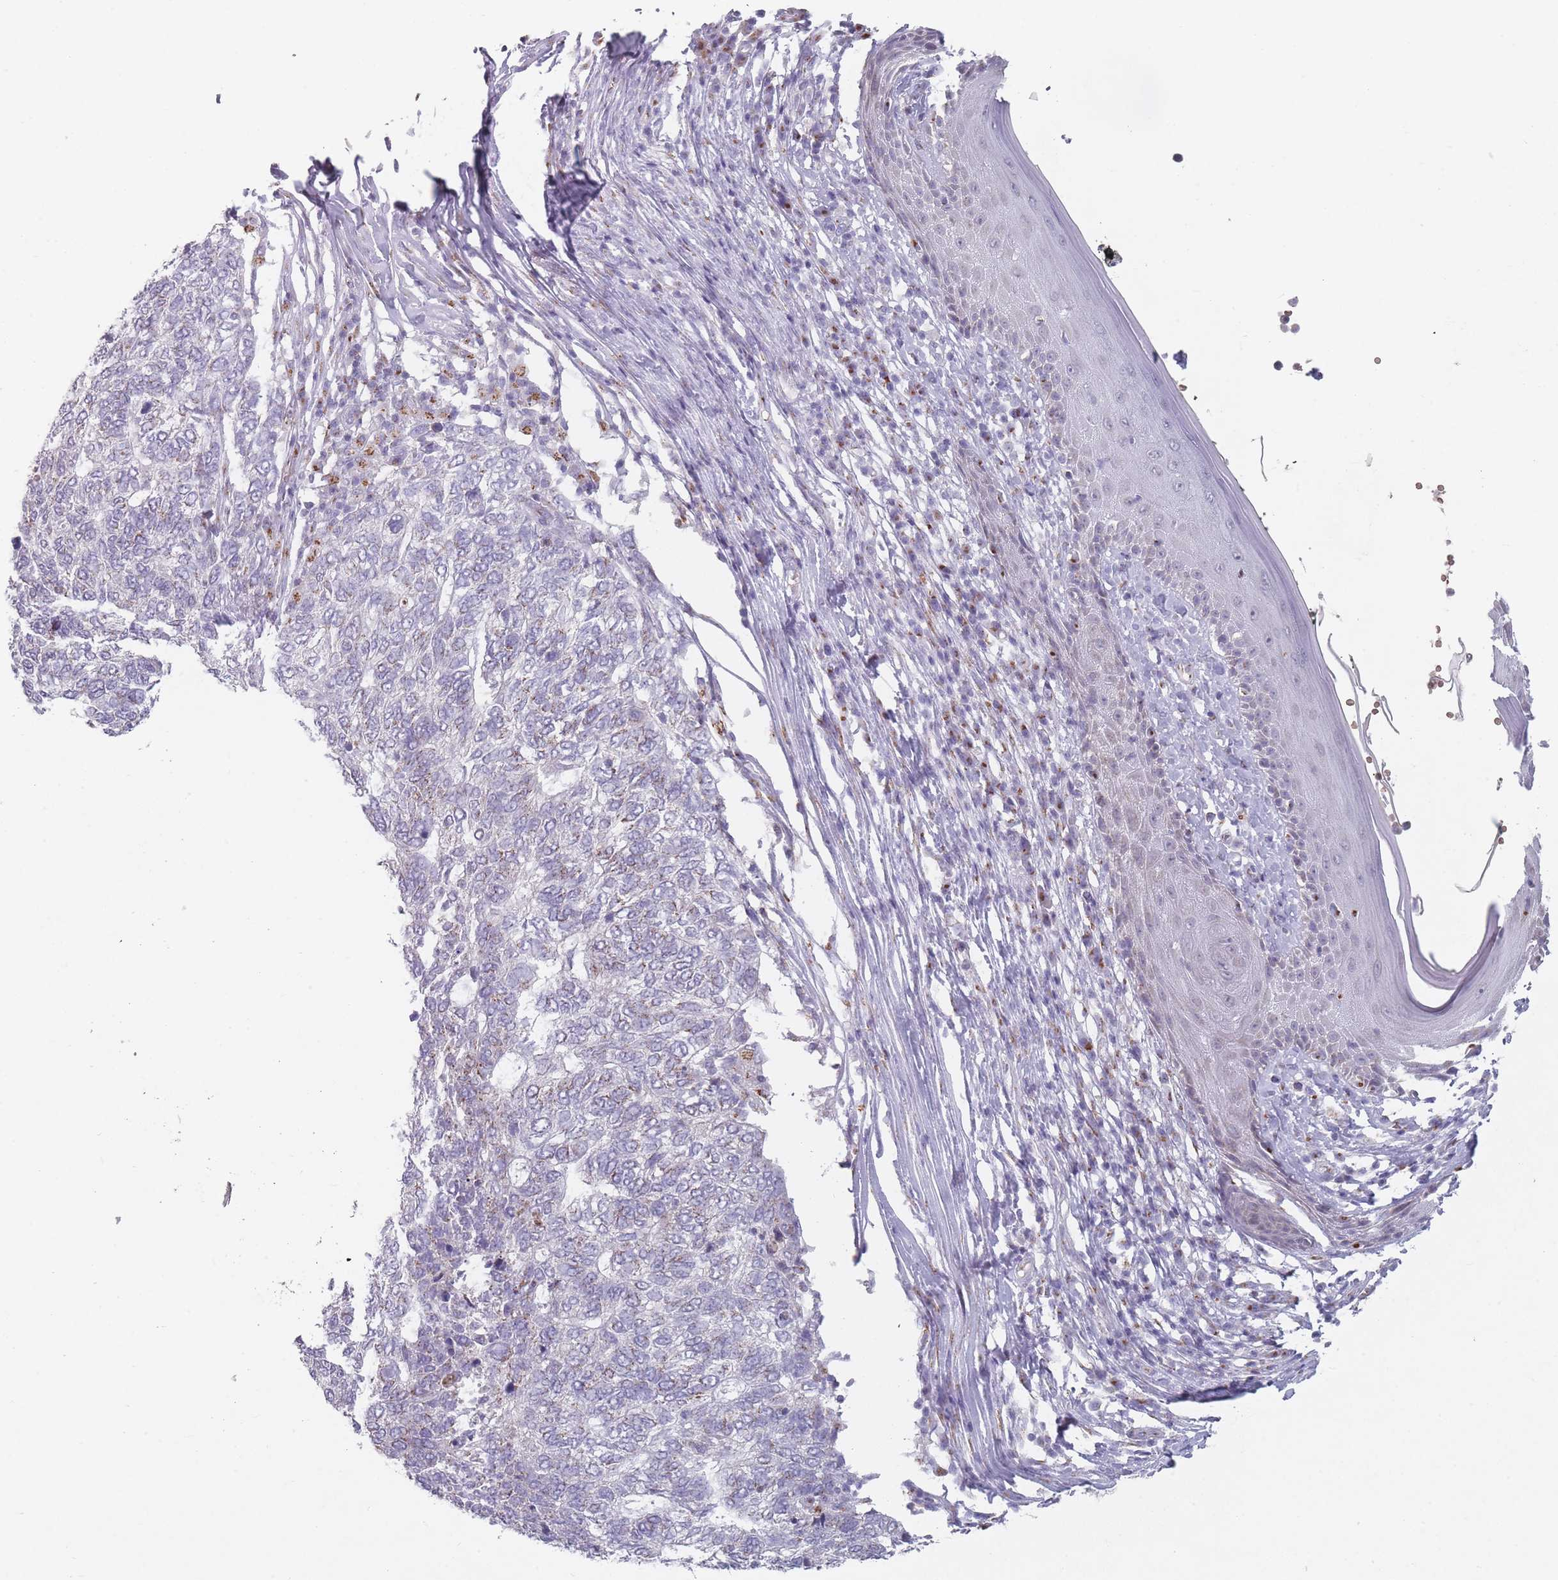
{"staining": {"intensity": "negative", "quantity": "none", "location": "none"}, "tissue": "skin cancer", "cell_type": "Tumor cells", "image_type": "cancer", "snomed": [{"axis": "morphology", "description": "Basal cell carcinoma"}, {"axis": "topography", "description": "Skin"}], "caption": "Image shows no protein staining in tumor cells of skin basal cell carcinoma tissue. (Stains: DAB (3,3'-diaminobenzidine) immunohistochemistry (IHC) with hematoxylin counter stain, Microscopy: brightfield microscopy at high magnification).", "gene": "MAN1B1", "patient": {"sex": "female", "age": 65}}